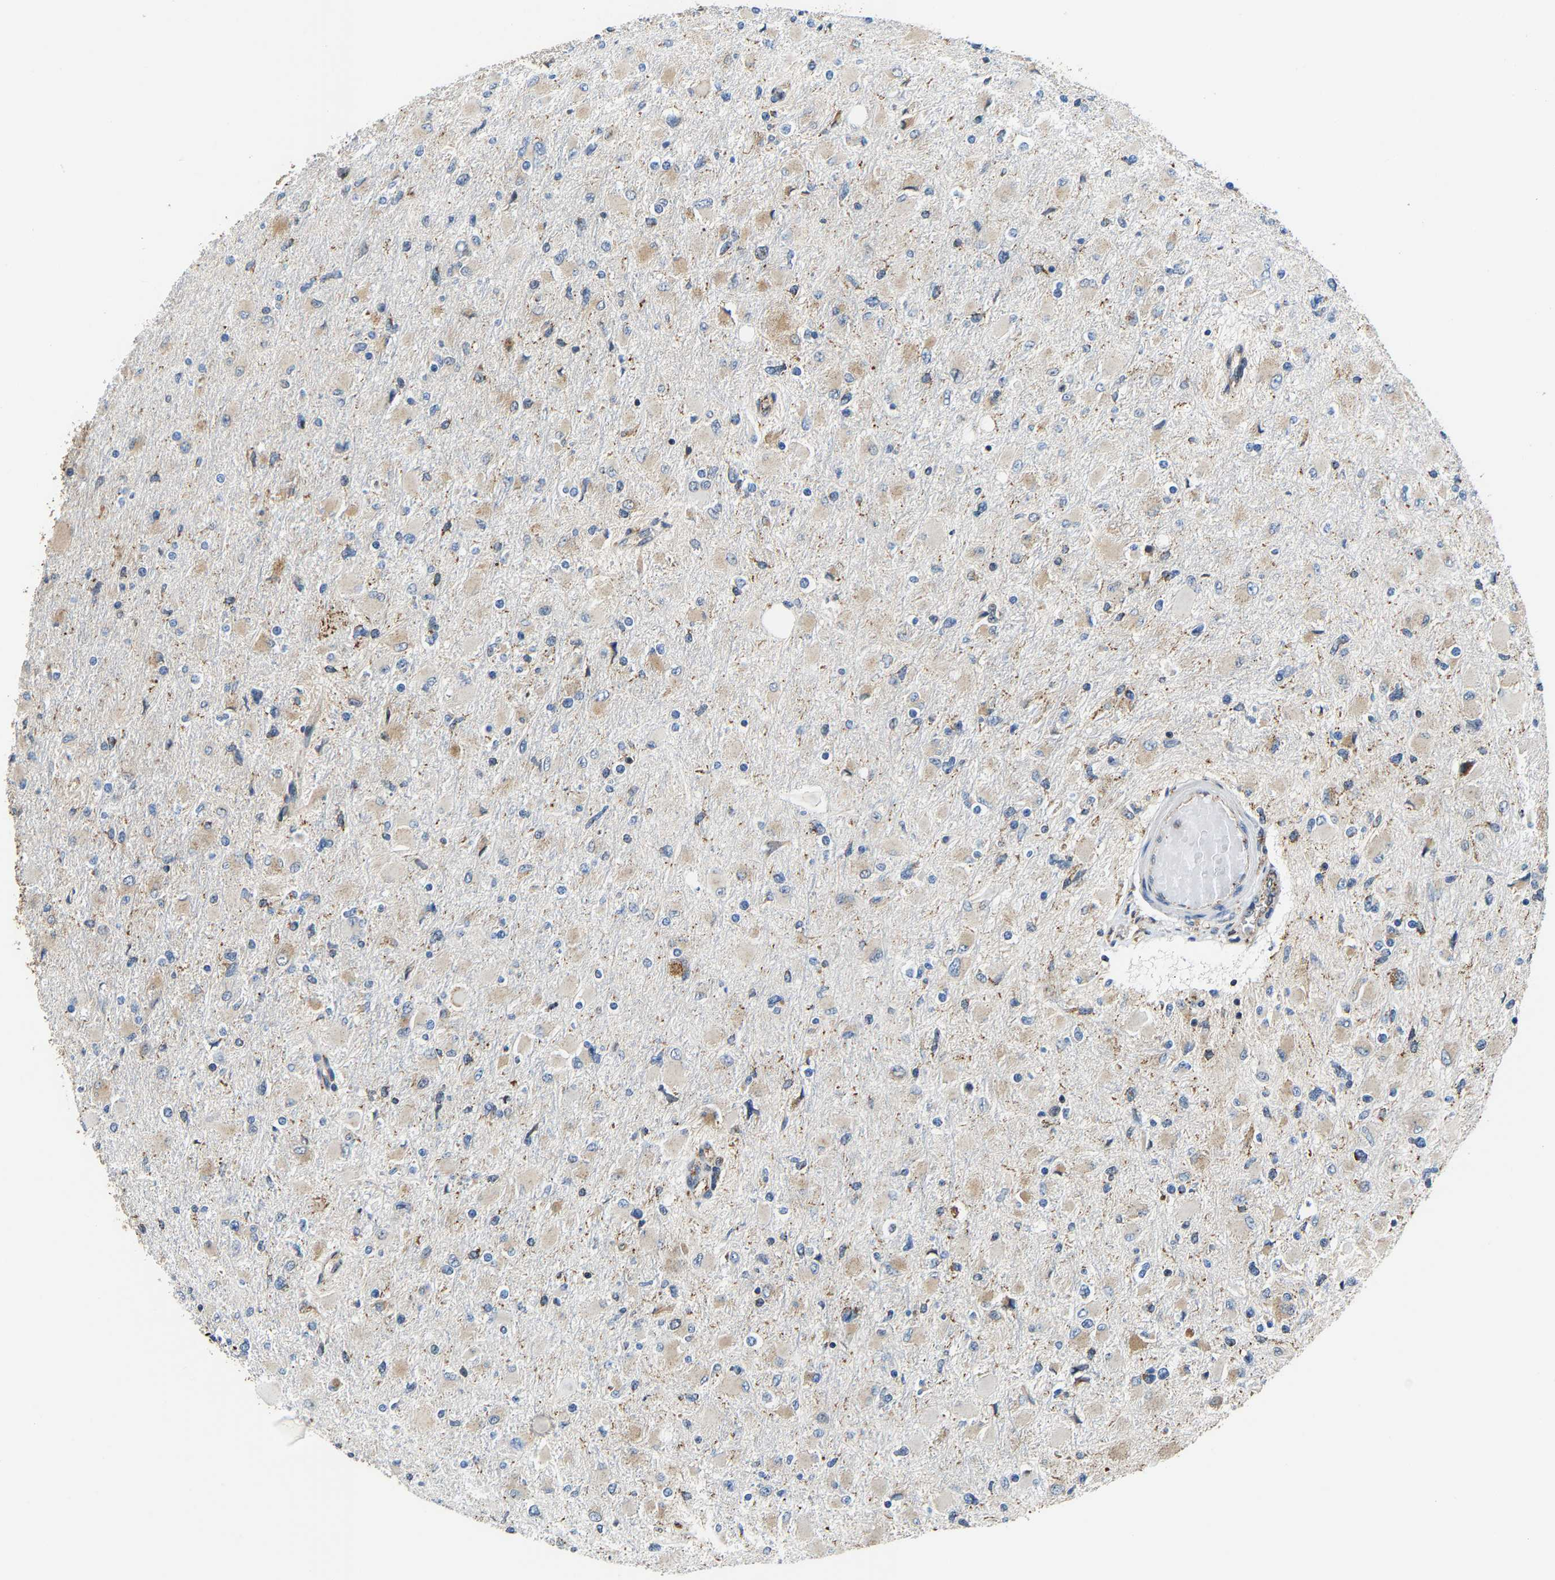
{"staining": {"intensity": "weak", "quantity": "<25%", "location": "cytoplasmic/membranous"}, "tissue": "glioma", "cell_type": "Tumor cells", "image_type": "cancer", "snomed": [{"axis": "morphology", "description": "Glioma, malignant, High grade"}, {"axis": "topography", "description": "Cerebral cortex"}], "caption": "Tumor cells are negative for brown protein staining in high-grade glioma (malignant).", "gene": "GIMAP7", "patient": {"sex": "female", "age": 36}}